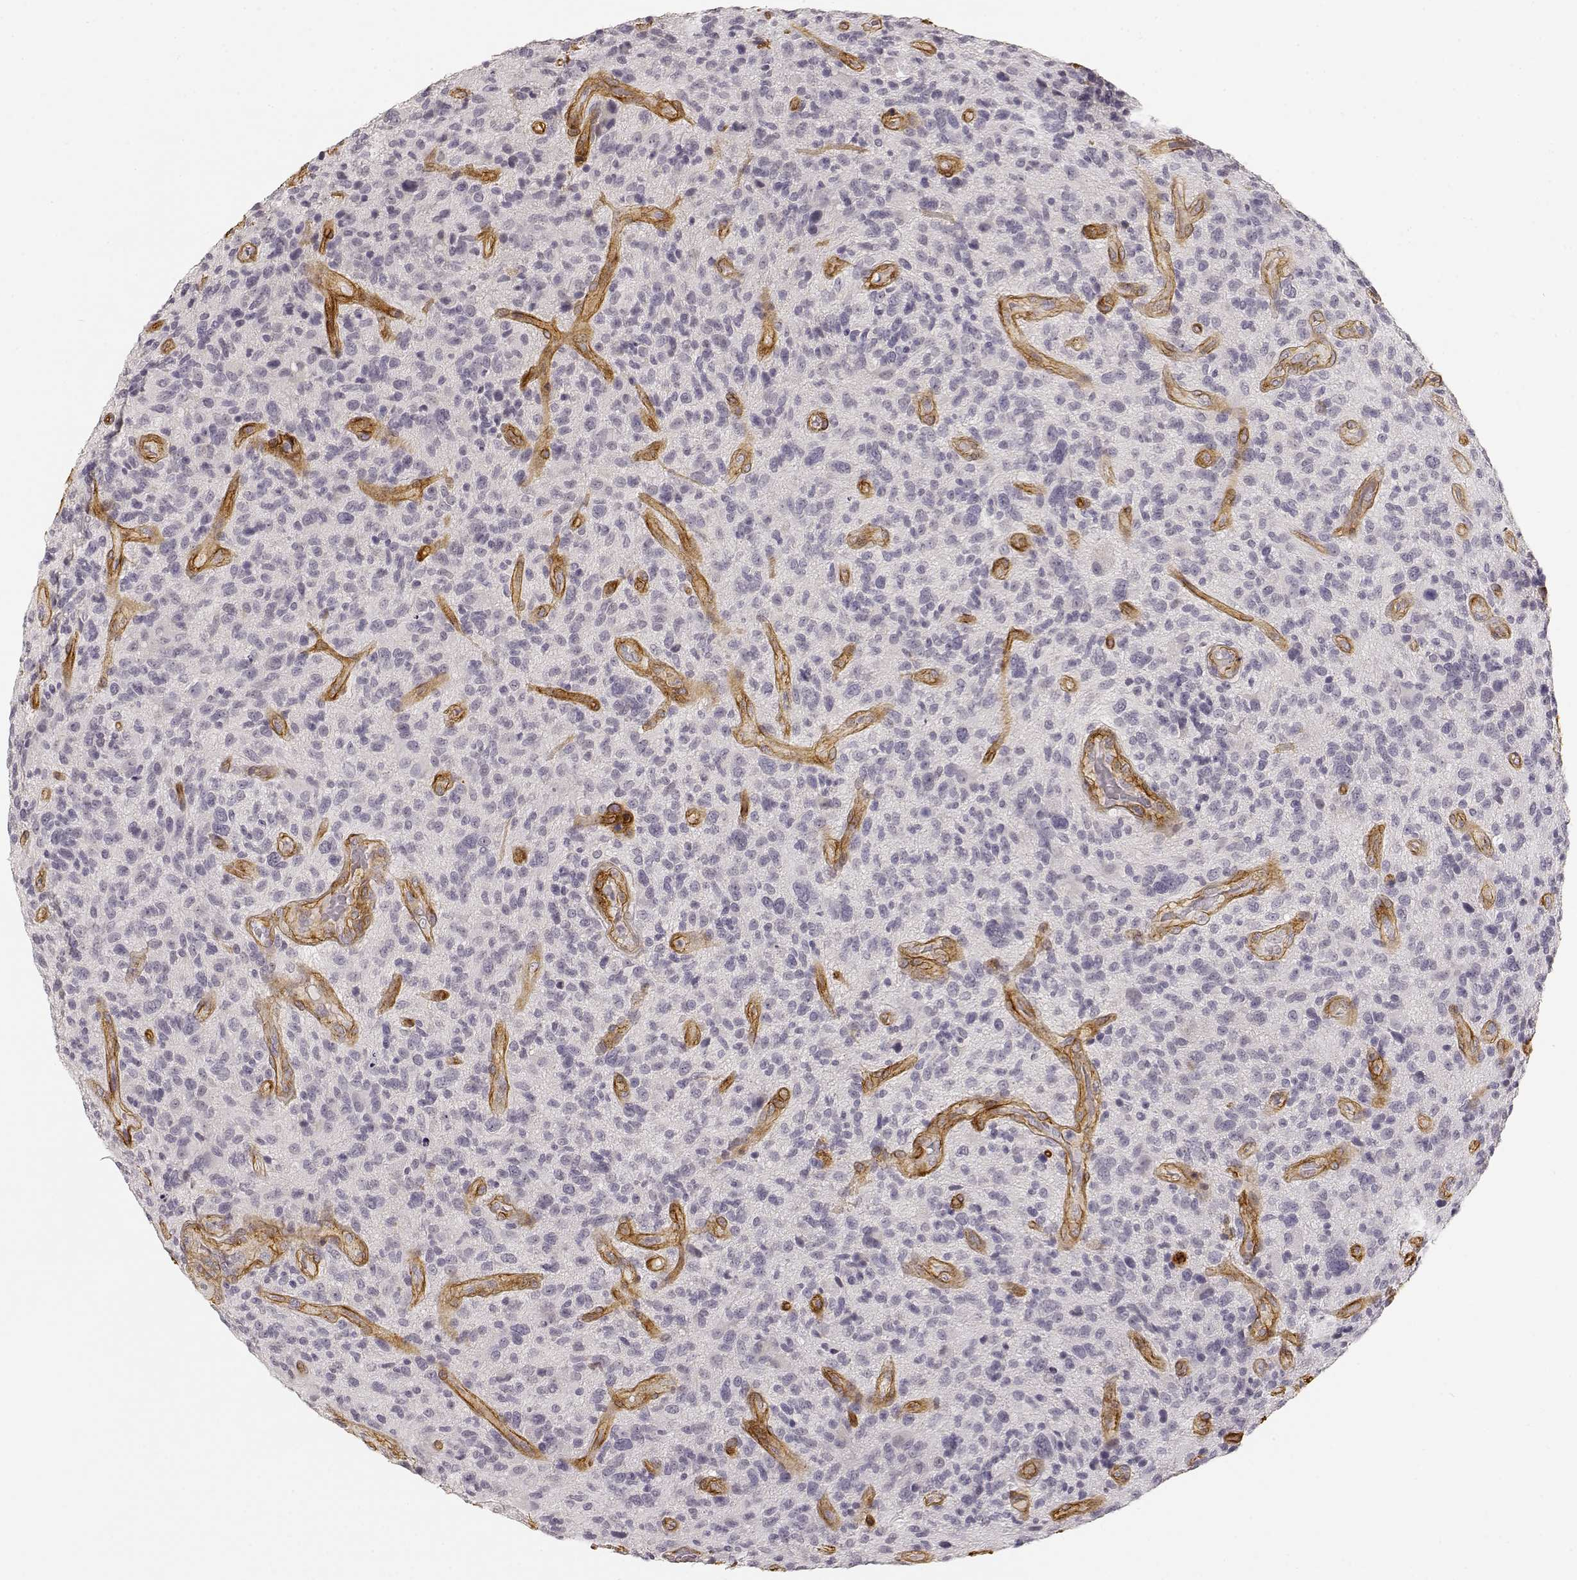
{"staining": {"intensity": "negative", "quantity": "none", "location": "none"}, "tissue": "glioma", "cell_type": "Tumor cells", "image_type": "cancer", "snomed": [{"axis": "morphology", "description": "Glioma, malignant, High grade"}, {"axis": "topography", "description": "Brain"}], "caption": "Human glioma stained for a protein using IHC shows no expression in tumor cells.", "gene": "LAMA4", "patient": {"sex": "male", "age": 47}}